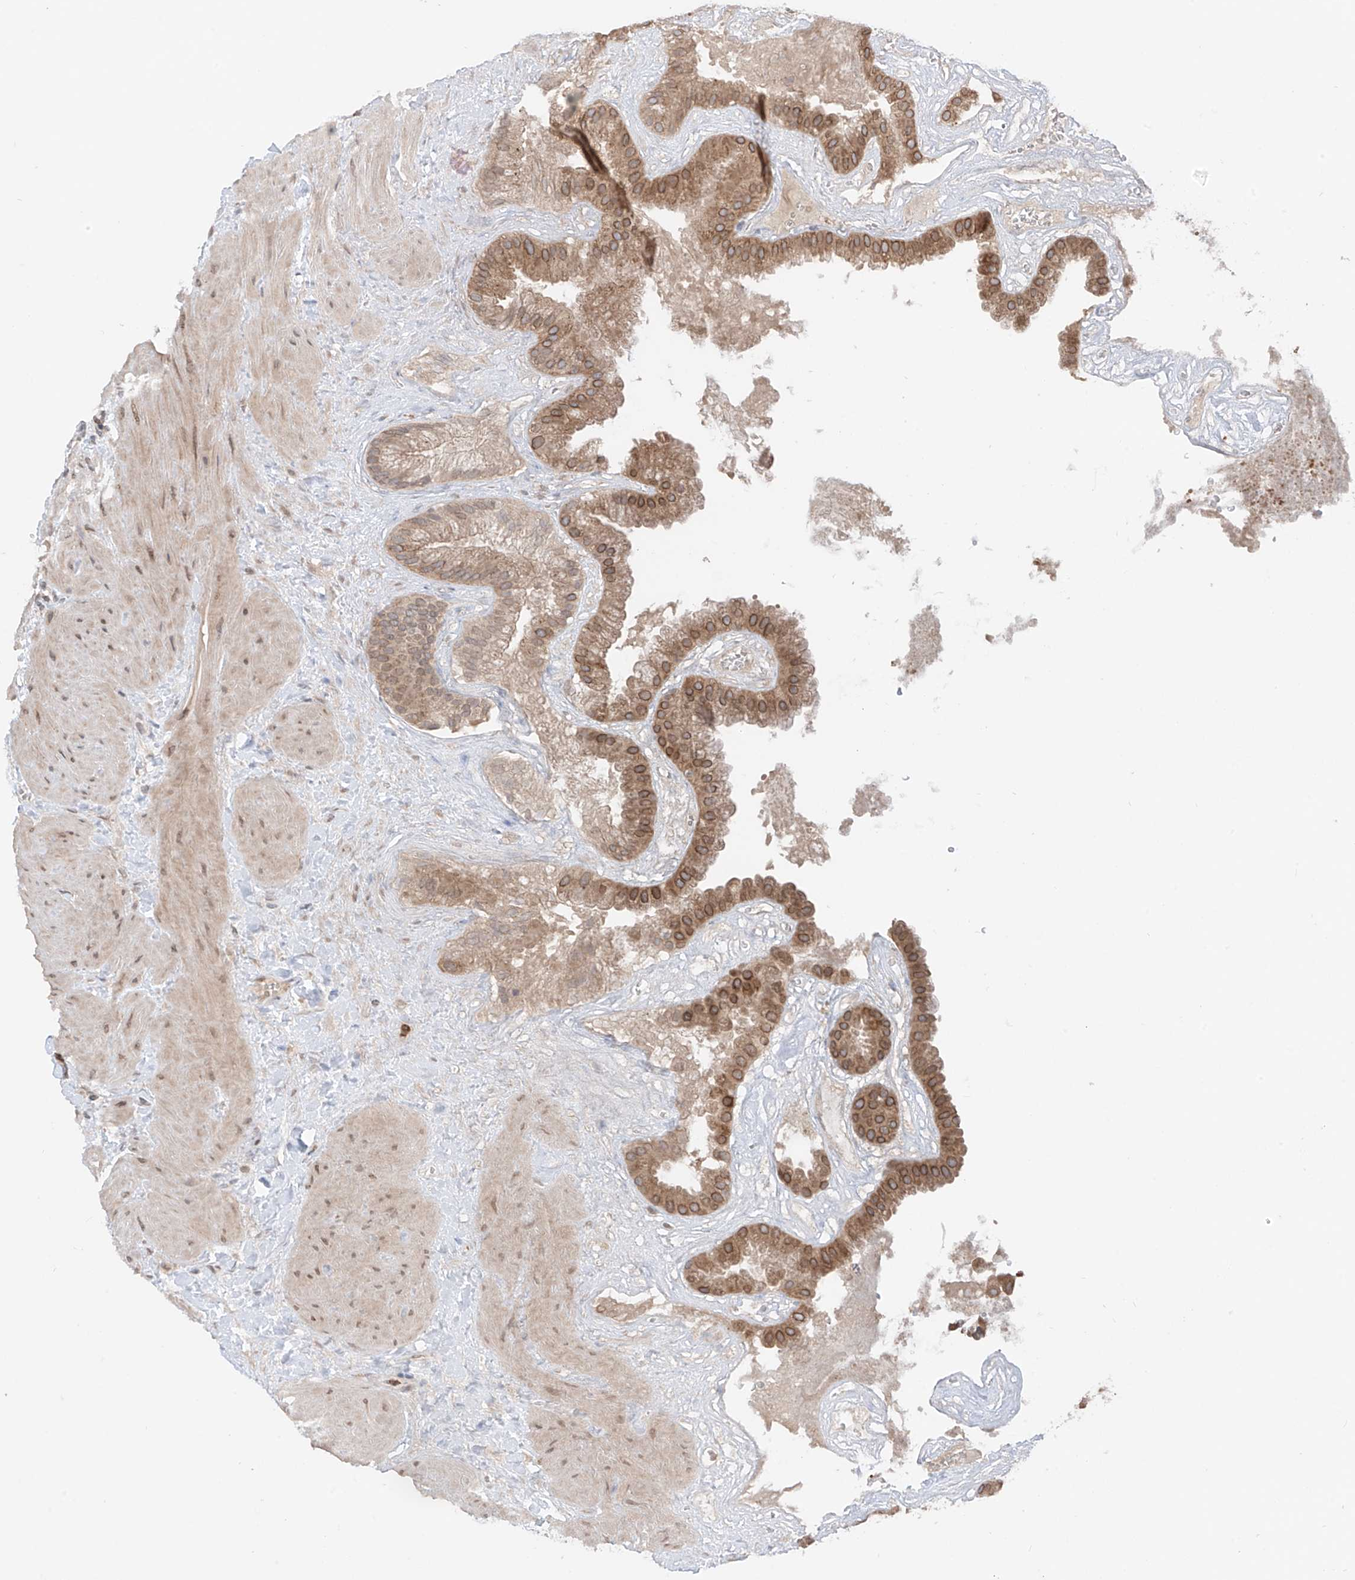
{"staining": {"intensity": "moderate", "quantity": ">75%", "location": "cytoplasmic/membranous,nuclear"}, "tissue": "gallbladder", "cell_type": "Glandular cells", "image_type": "normal", "snomed": [{"axis": "morphology", "description": "Normal tissue, NOS"}, {"axis": "topography", "description": "Gallbladder"}], "caption": "The photomicrograph demonstrates a brown stain indicating the presence of a protein in the cytoplasmic/membranous,nuclear of glandular cells in gallbladder. (Brightfield microscopy of DAB IHC at high magnification).", "gene": "AHCTF1", "patient": {"sex": "male", "age": 55}}